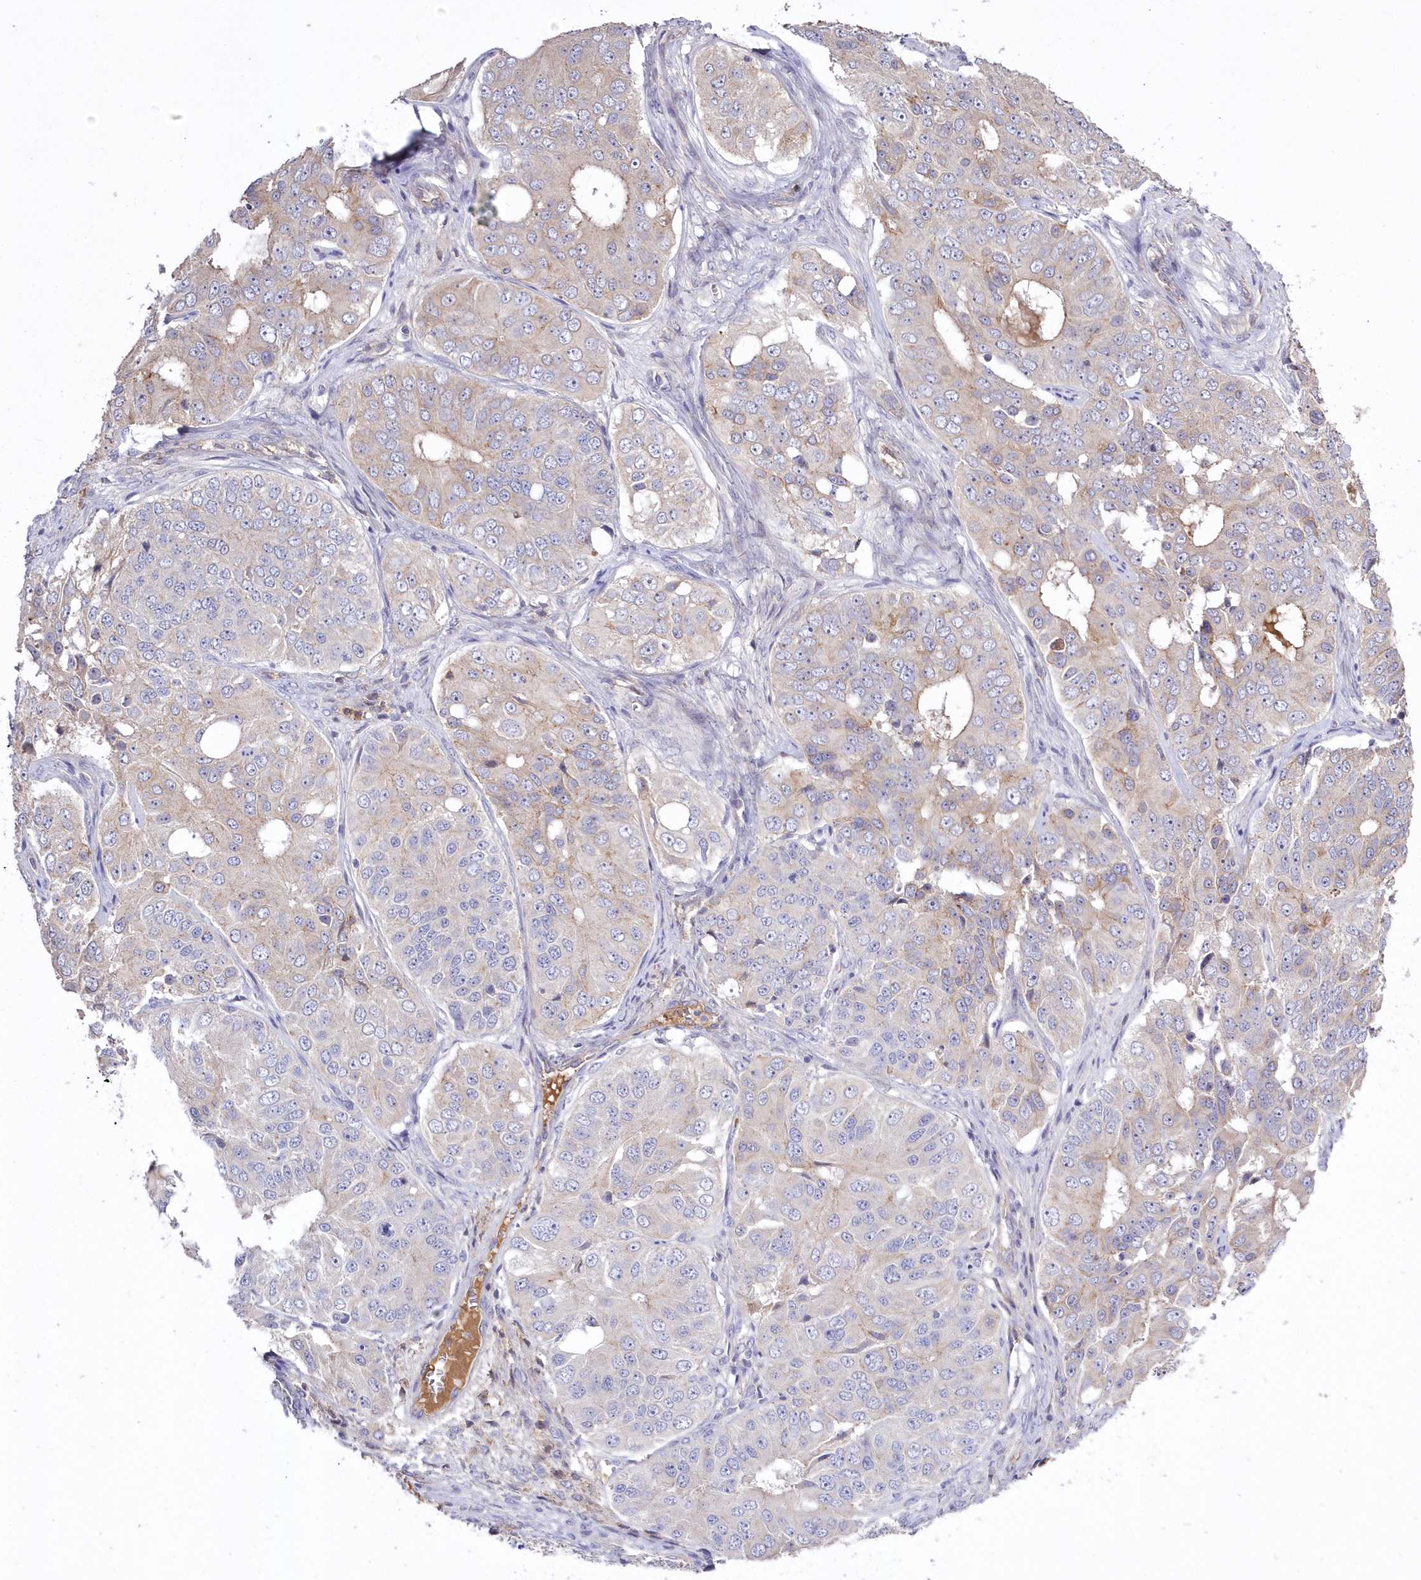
{"staining": {"intensity": "weak", "quantity": "<25%", "location": "cytoplasmic/membranous"}, "tissue": "ovarian cancer", "cell_type": "Tumor cells", "image_type": "cancer", "snomed": [{"axis": "morphology", "description": "Carcinoma, endometroid"}, {"axis": "topography", "description": "Ovary"}], "caption": "This is an IHC image of human ovarian cancer (endometroid carcinoma). There is no positivity in tumor cells.", "gene": "WBP1L", "patient": {"sex": "female", "age": 51}}